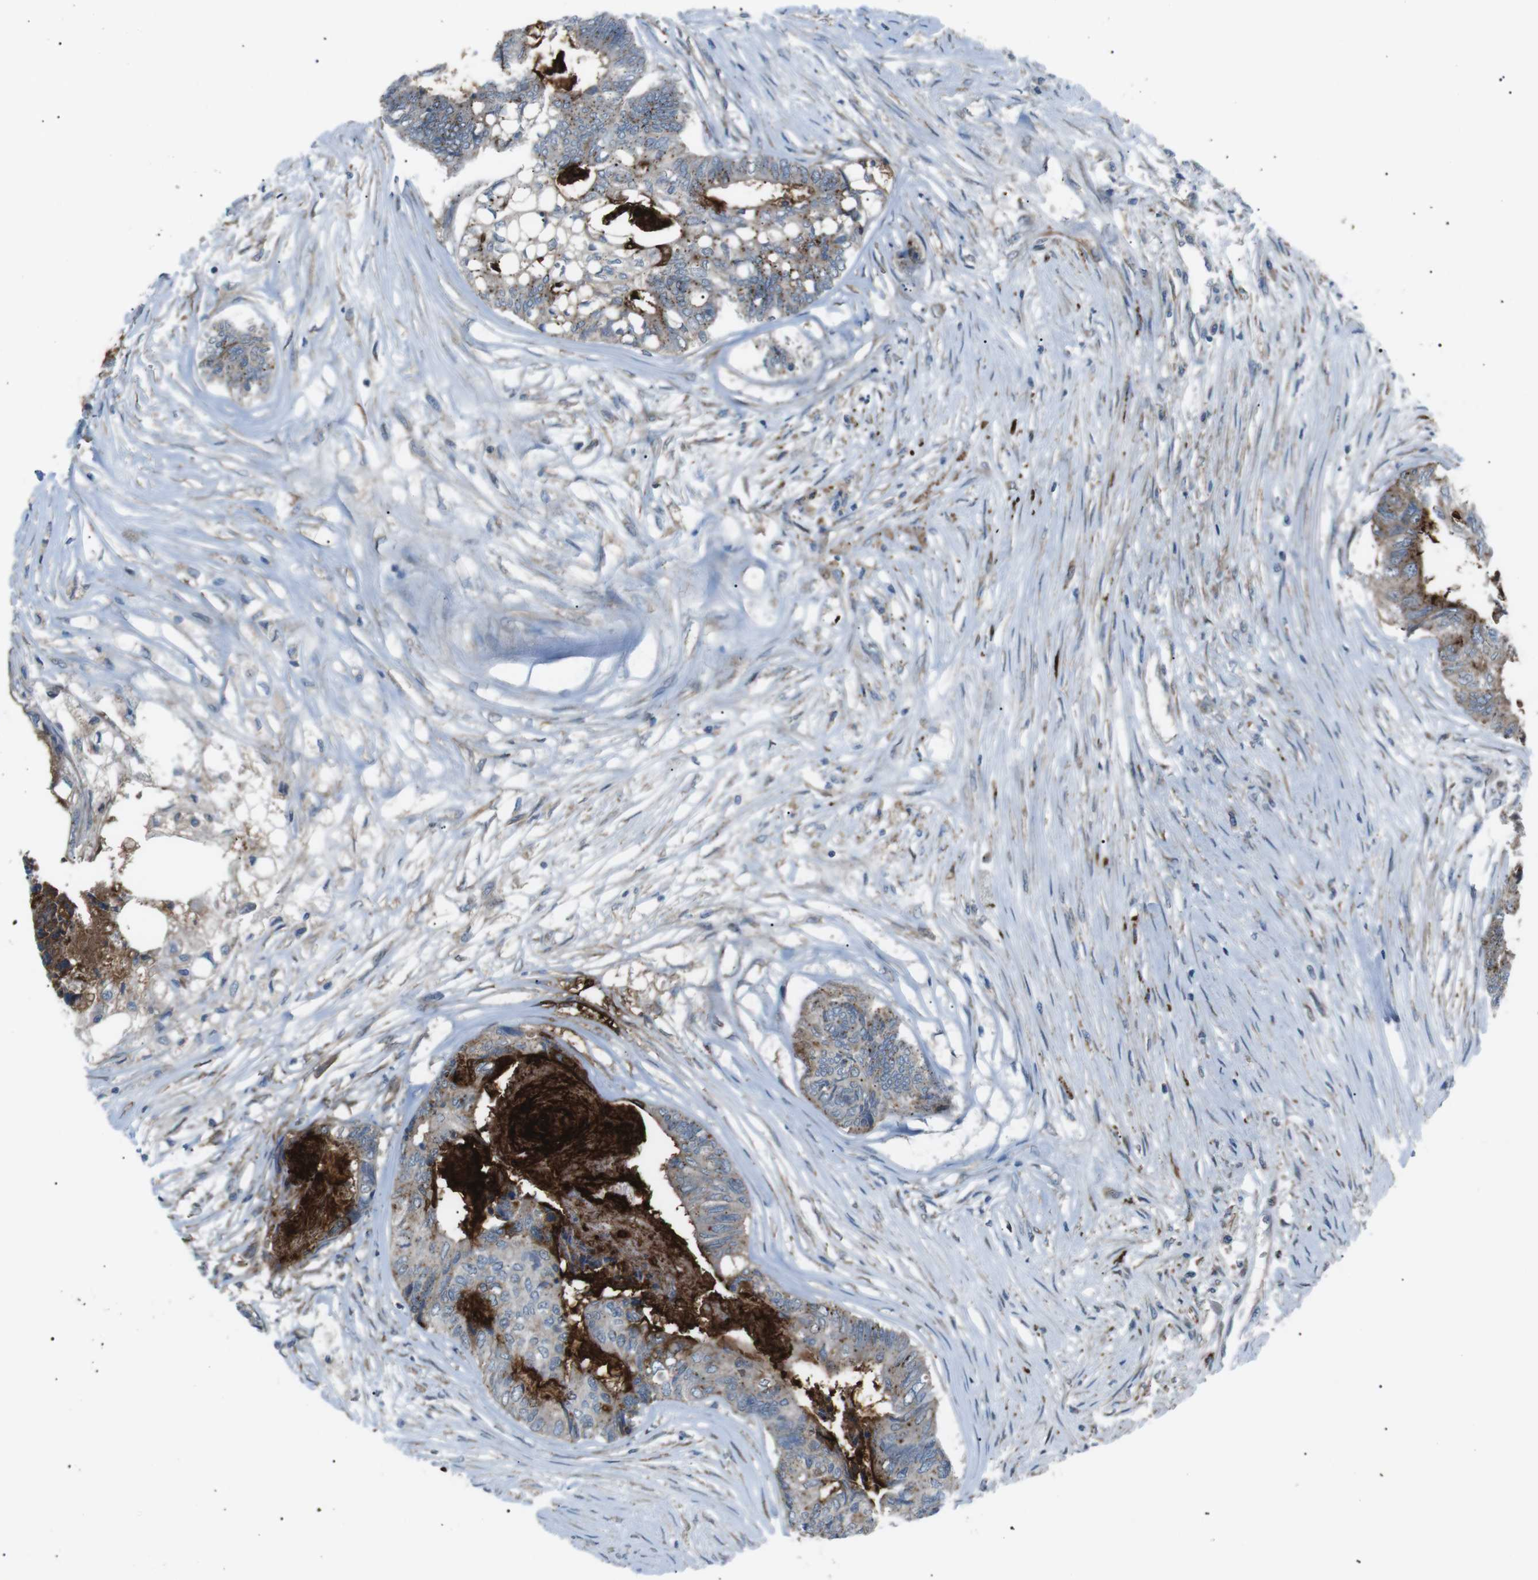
{"staining": {"intensity": "strong", "quantity": "<25%", "location": "cytoplasmic/membranous"}, "tissue": "colorectal cancer", "cell_type": "Tumor cells", "image_type": "cancer", "snomed": [{"axis": "morphology", "description": "Adenocarcinoma, NOS"}, {"axis": "topography", "description": "Rectum"}], "caption": "Immunohistochemical staining of colorectal cancer (adenocarcinoma) demonstrates medium levels of strong cytoplasmic/membranous positivity in approximately <25% of tumor cells.", "gene": "B4GALNT2", "patient": {"sex": "male", "age": 63}}